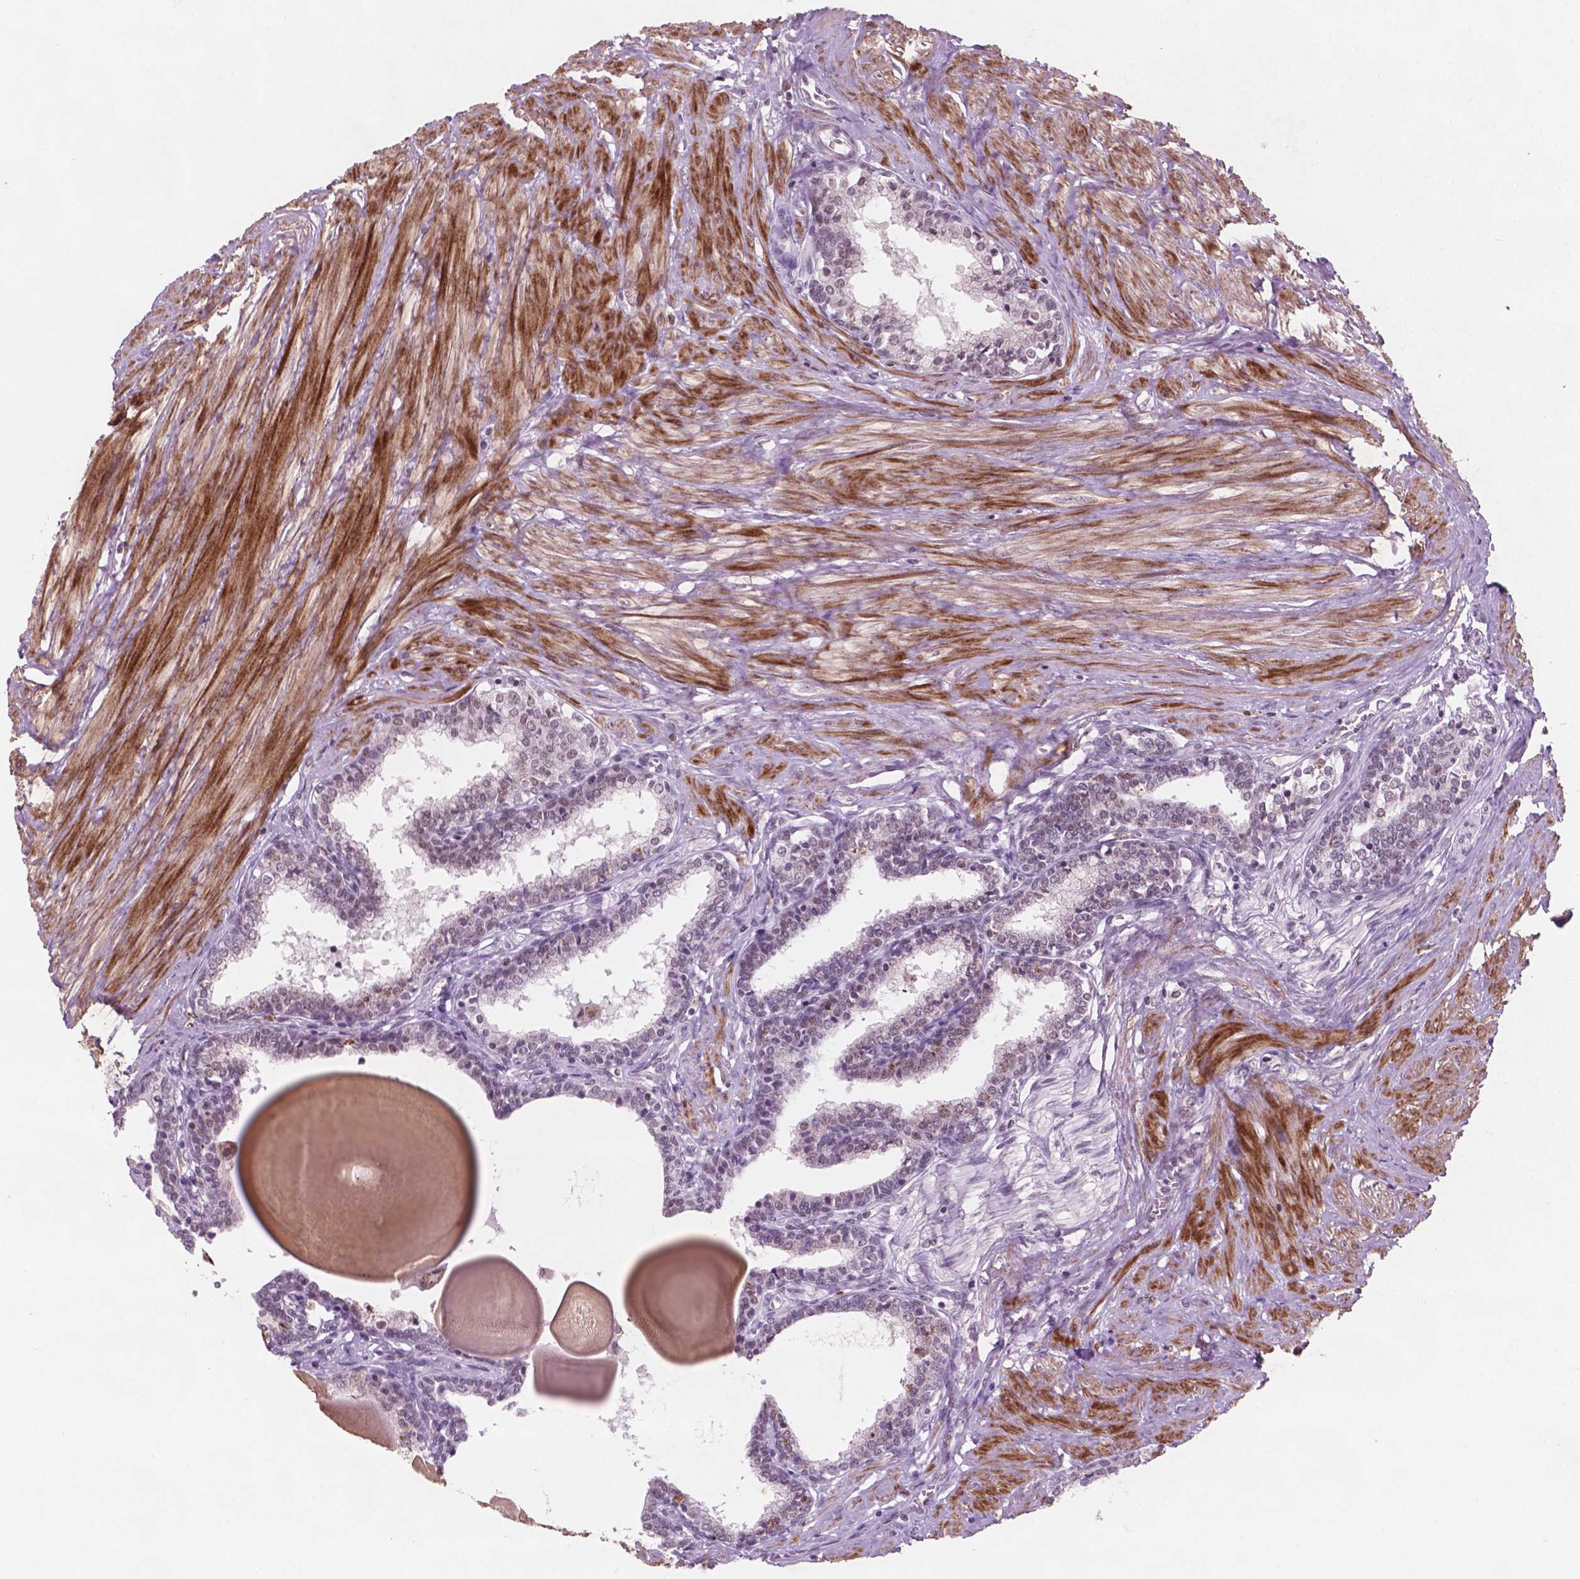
{"staining": {"intensity": "weak", "quantity": "<25%", "location": "nuclear"}, "tissue": "prostate", "cell_type": "Glandular cells", "image_type": "normal", "snomed": [{"axis": "morphology", "description": "Normal tissue, NOS"}, {"axis": "topography", "description": "Prostate"}], "caption": "A micrograph of human prostate is negative for staining in glandular cells. (Brightfield microscopy of DAB immunohistochemistry at high magnification).", "gene": "CTR9", "patient": {"sex": "male", "age": 55}}